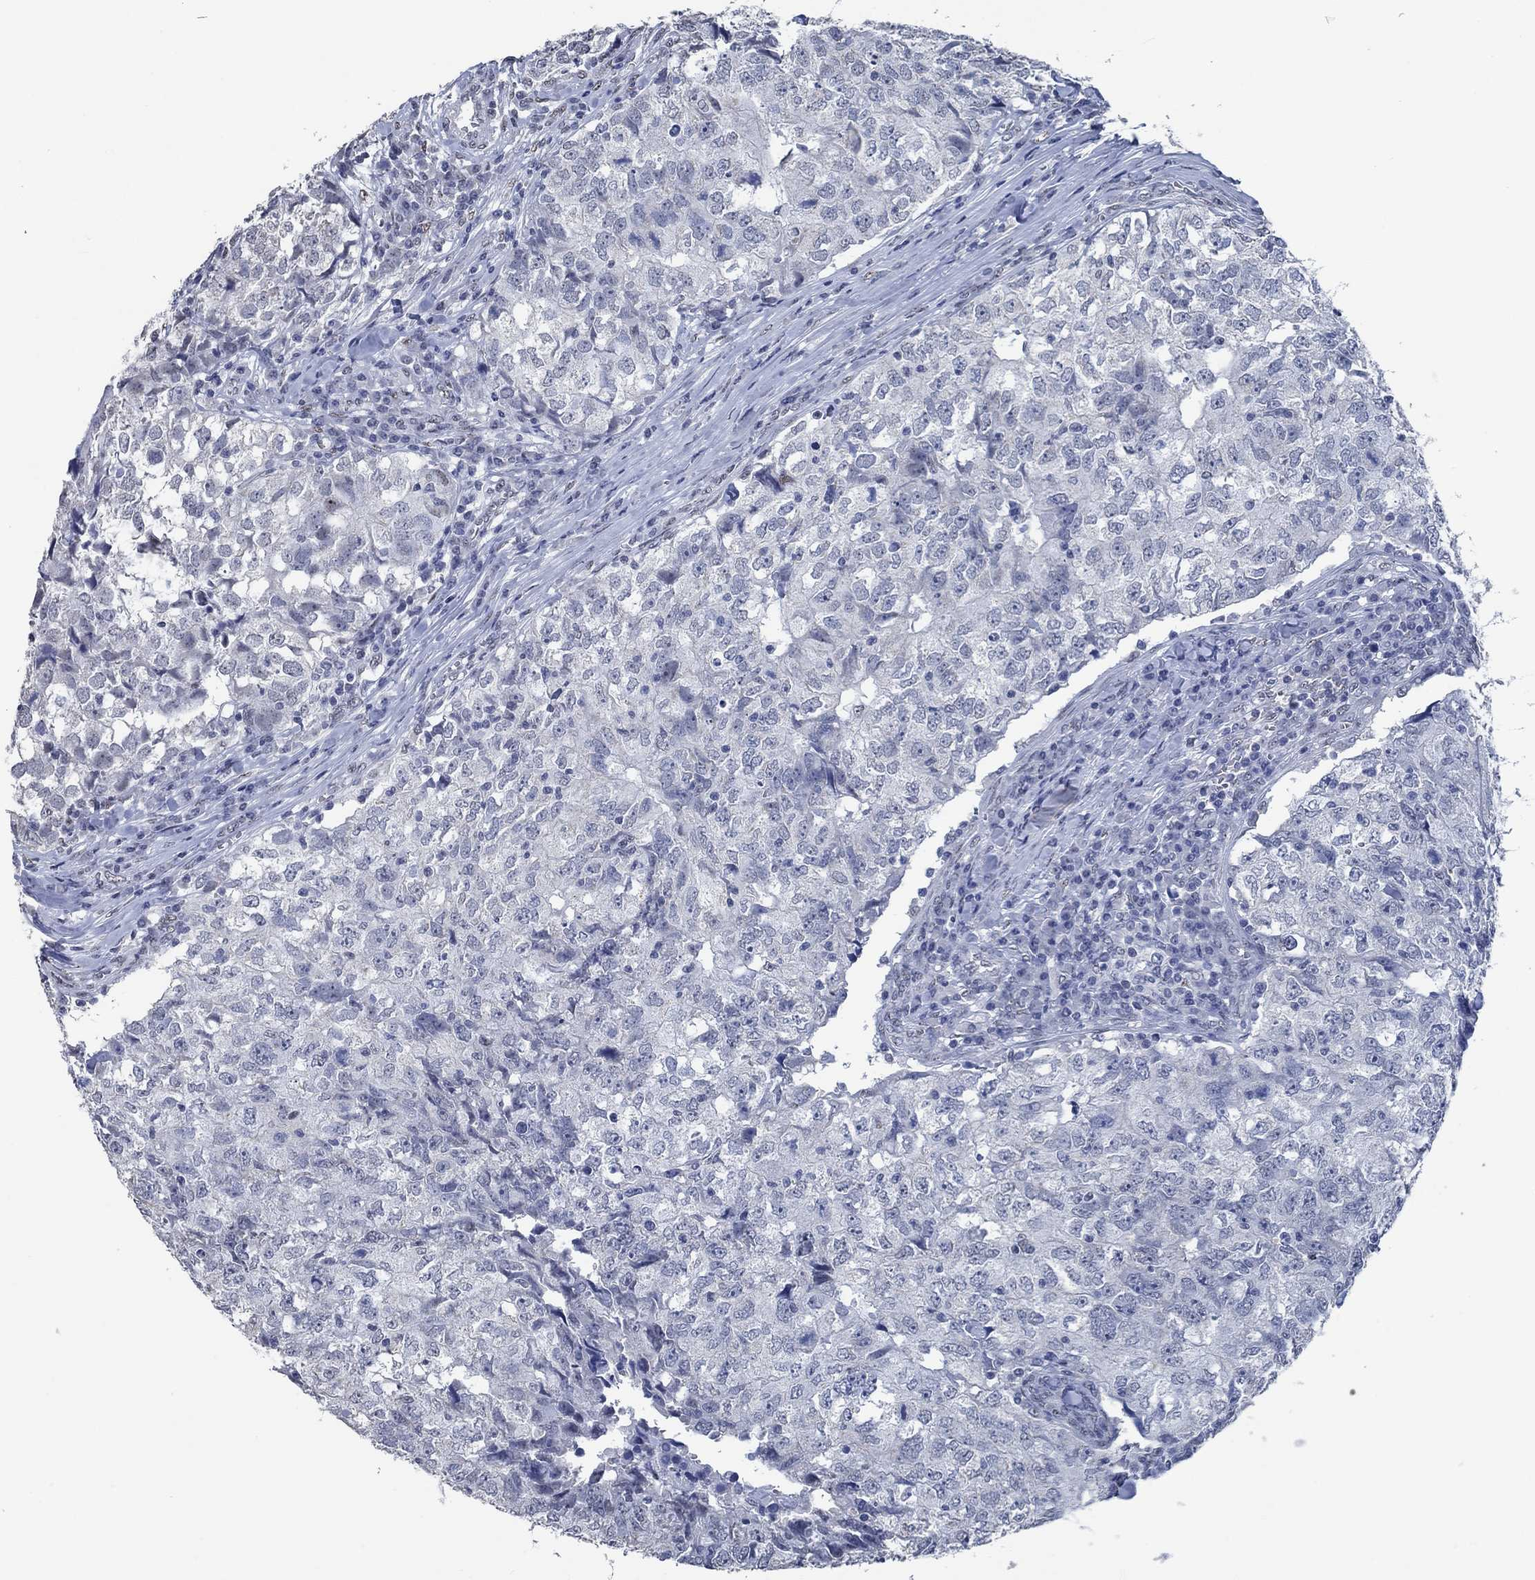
{"staining": {"intensity": "negative", "quantity": "none", "location": "none"}, "tissue": "breast cancer", "cell_type": "Tumor cells", "image_type": "cancer", "snomed": [{"axis": "morphology", "description": "Duct carcinoma"}, {"axis": "topography", "description": "Breast"}], "caption": "A high-resolution histopathology image shows IHC staining of breast infiltrating ductal carcinoma, which exhibits no significant staining in tumor cells.", "gene": "OBSCN", "patient": {"sex": "female", "age": 30}}